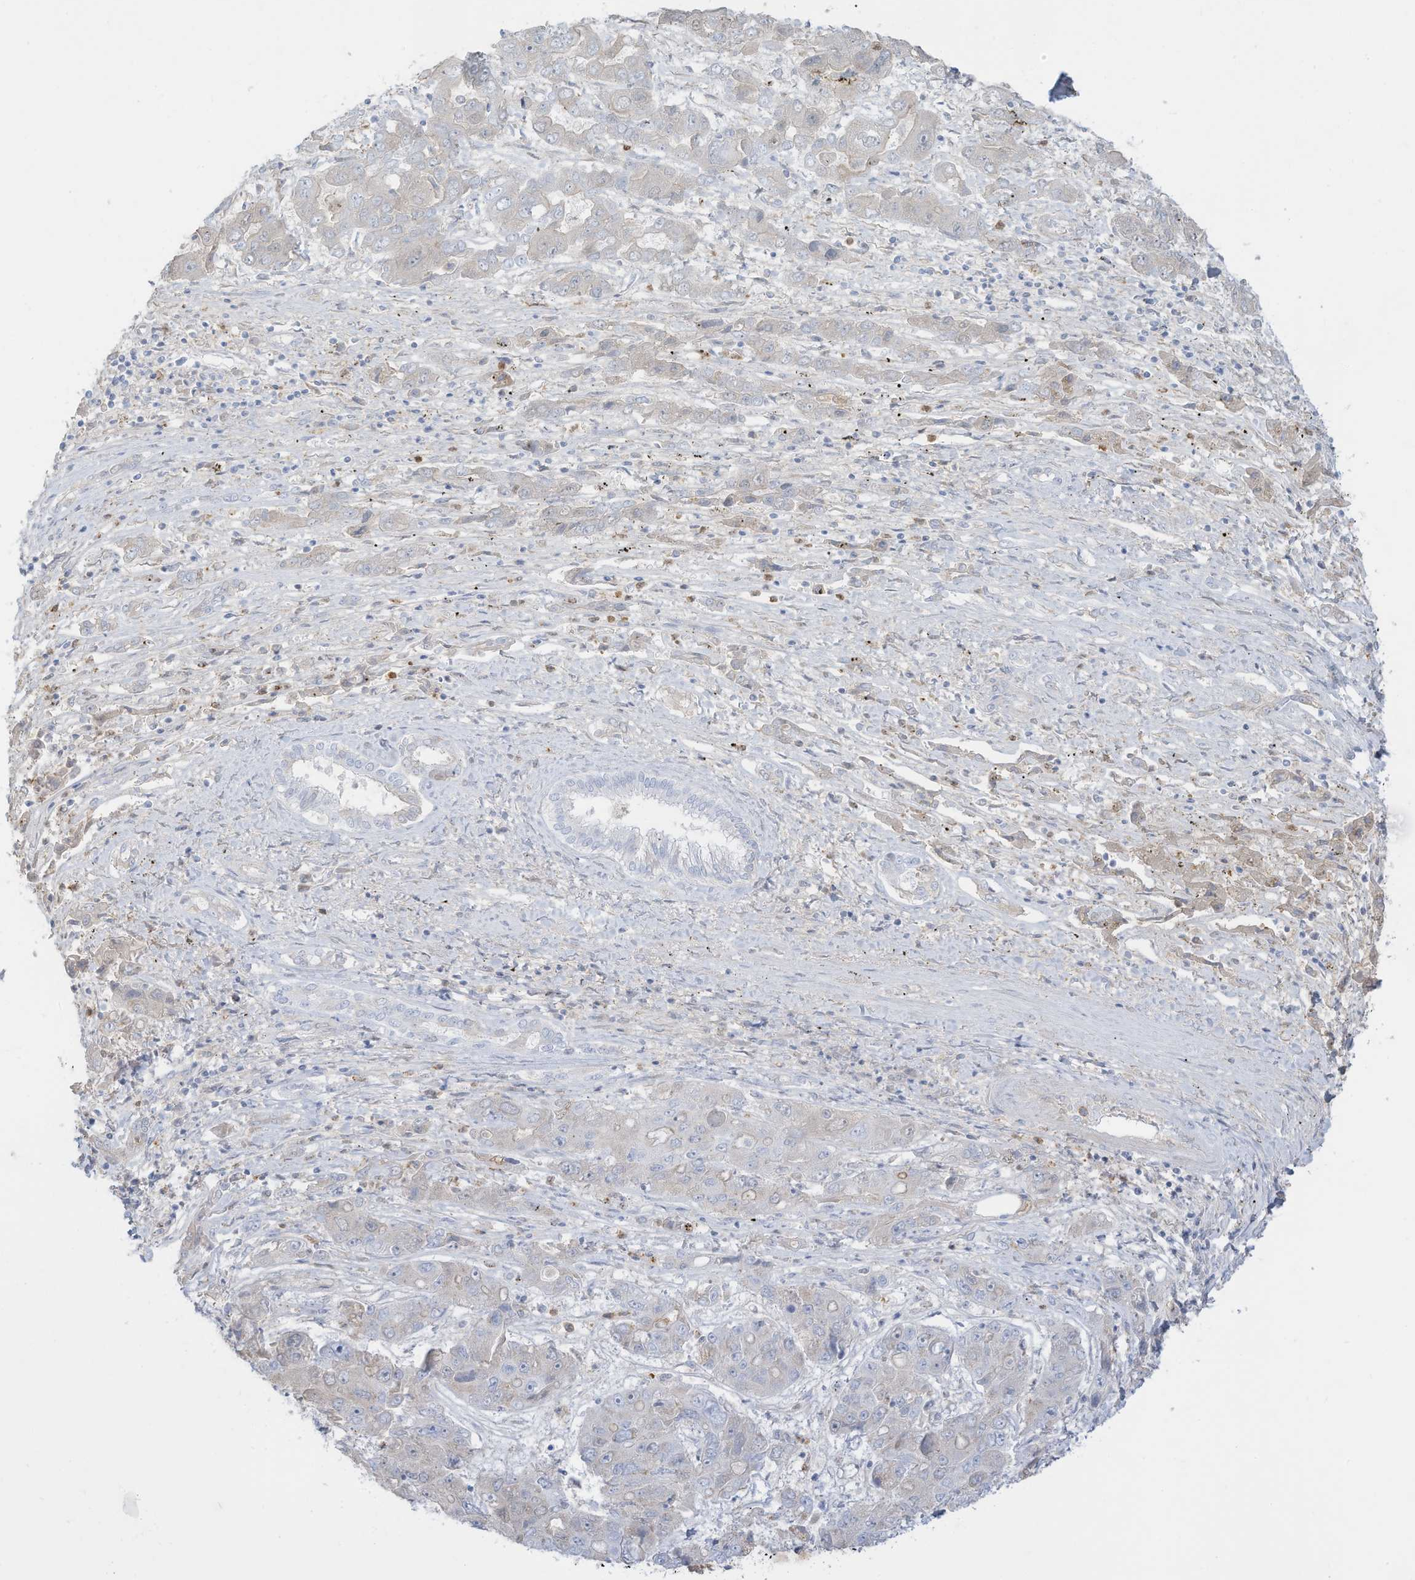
{"staining": {"intensity": "negative", "quantity": "none", "location": "none"}, "tissue": "liver cancer", "cell_type": "Tumor cells", "image_type": "cancer", "snomed": [{"axis": "morphology", "description": "Cholangiocarcinoma"}, {"axis": "topography", "description": "Liver"}], "caption": "An image of liver cancer (cholangiocarcinoma) stained for a protein exhibits no brown staining in tumor cells.", "gene": "HSD17B13", "patient": {"sex": "male", "age": 67}}